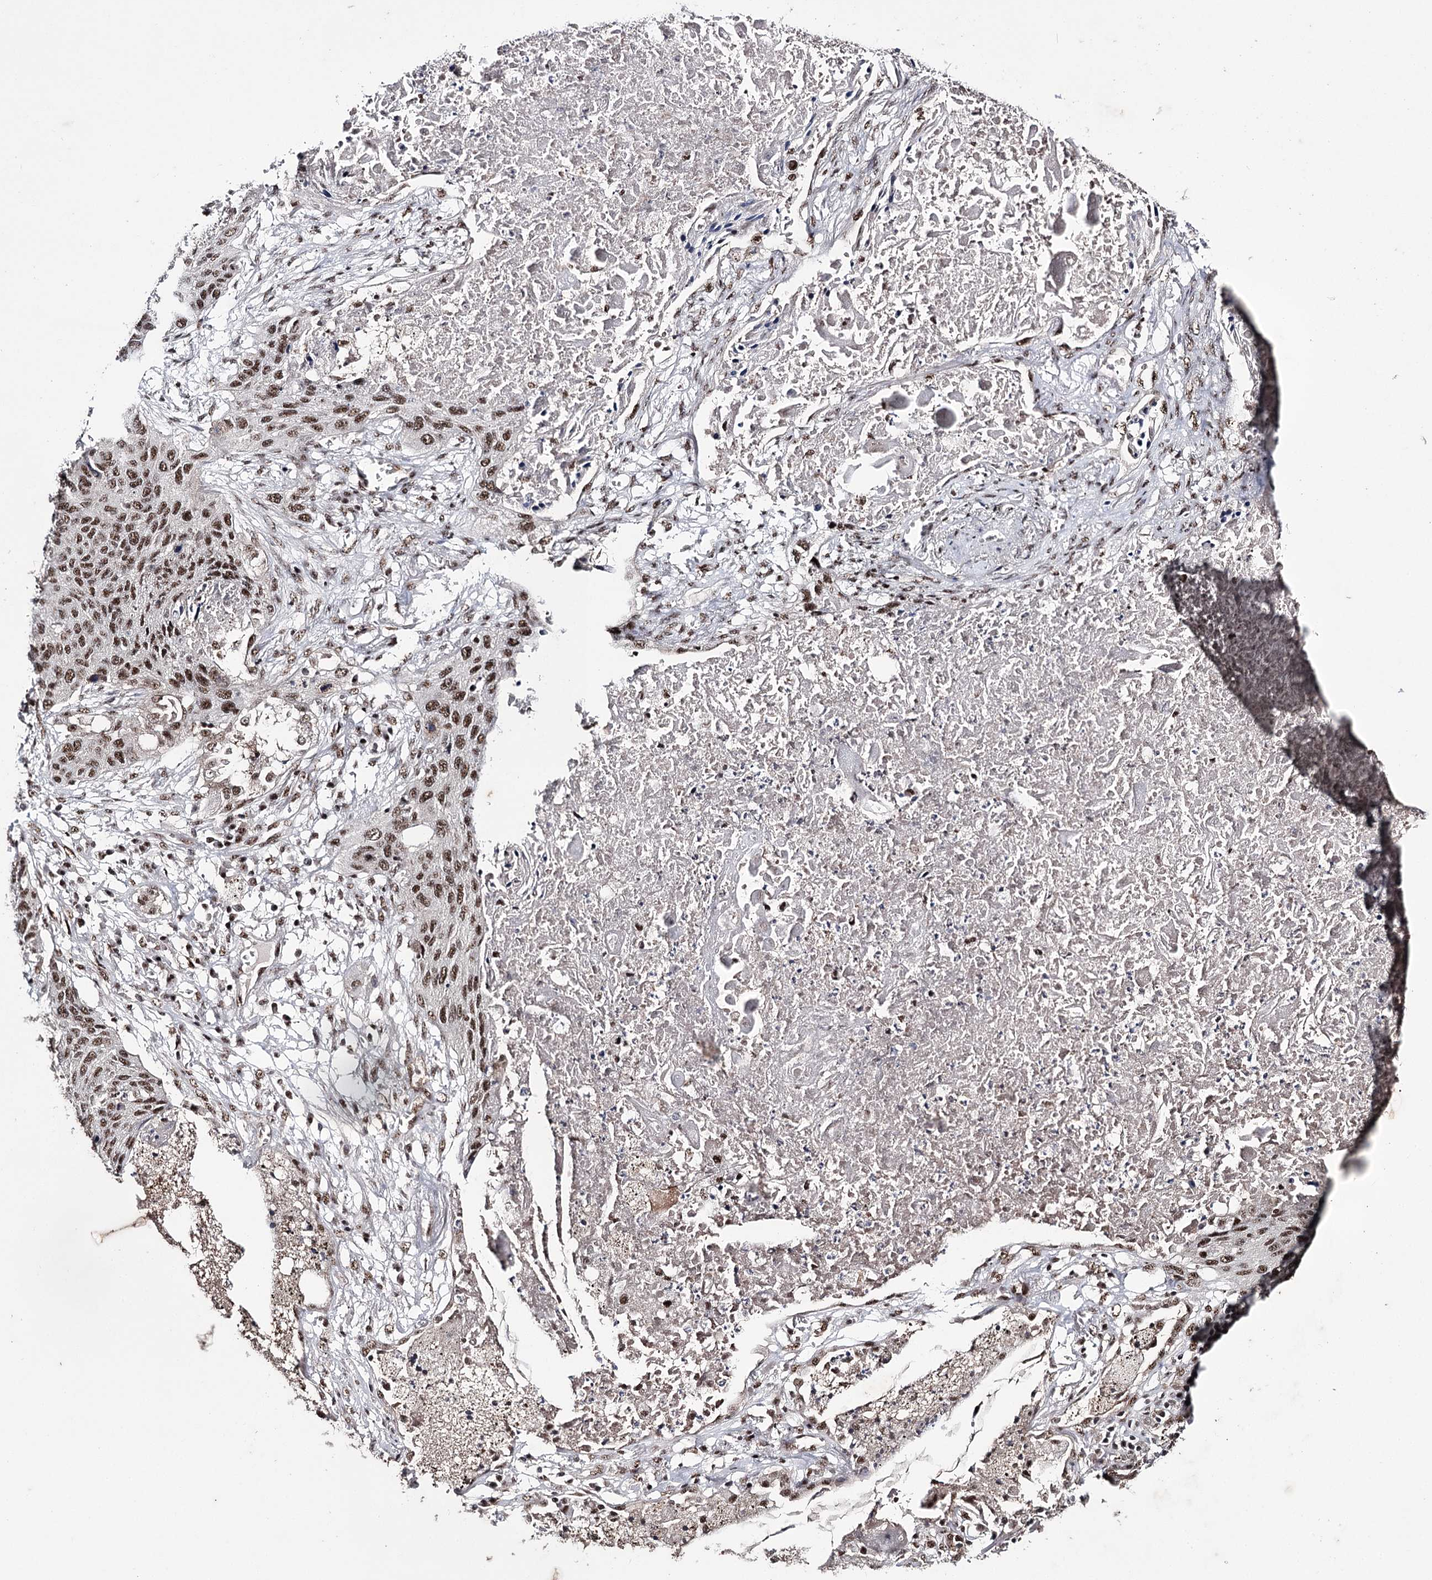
{"staining": {"intensity": "strong", "quantity": ">75%", "location": "nuclear"}, "tissue": "lung cancer", "cell_type": "Tumor cells", "image_type": "cancer", "snomed": [{"axis": "morphology", "description": "Squamous cell carcinoma, NOS"}, {"axis": "topography", "description": "Lung"}], "caption": "The image exhibits a brown stain indicating the presence of a protein in the nuclear of tumor cells in lung cancer.", "gene": "PRPF40A", "patient": {"sex": "female", "age": 63}}